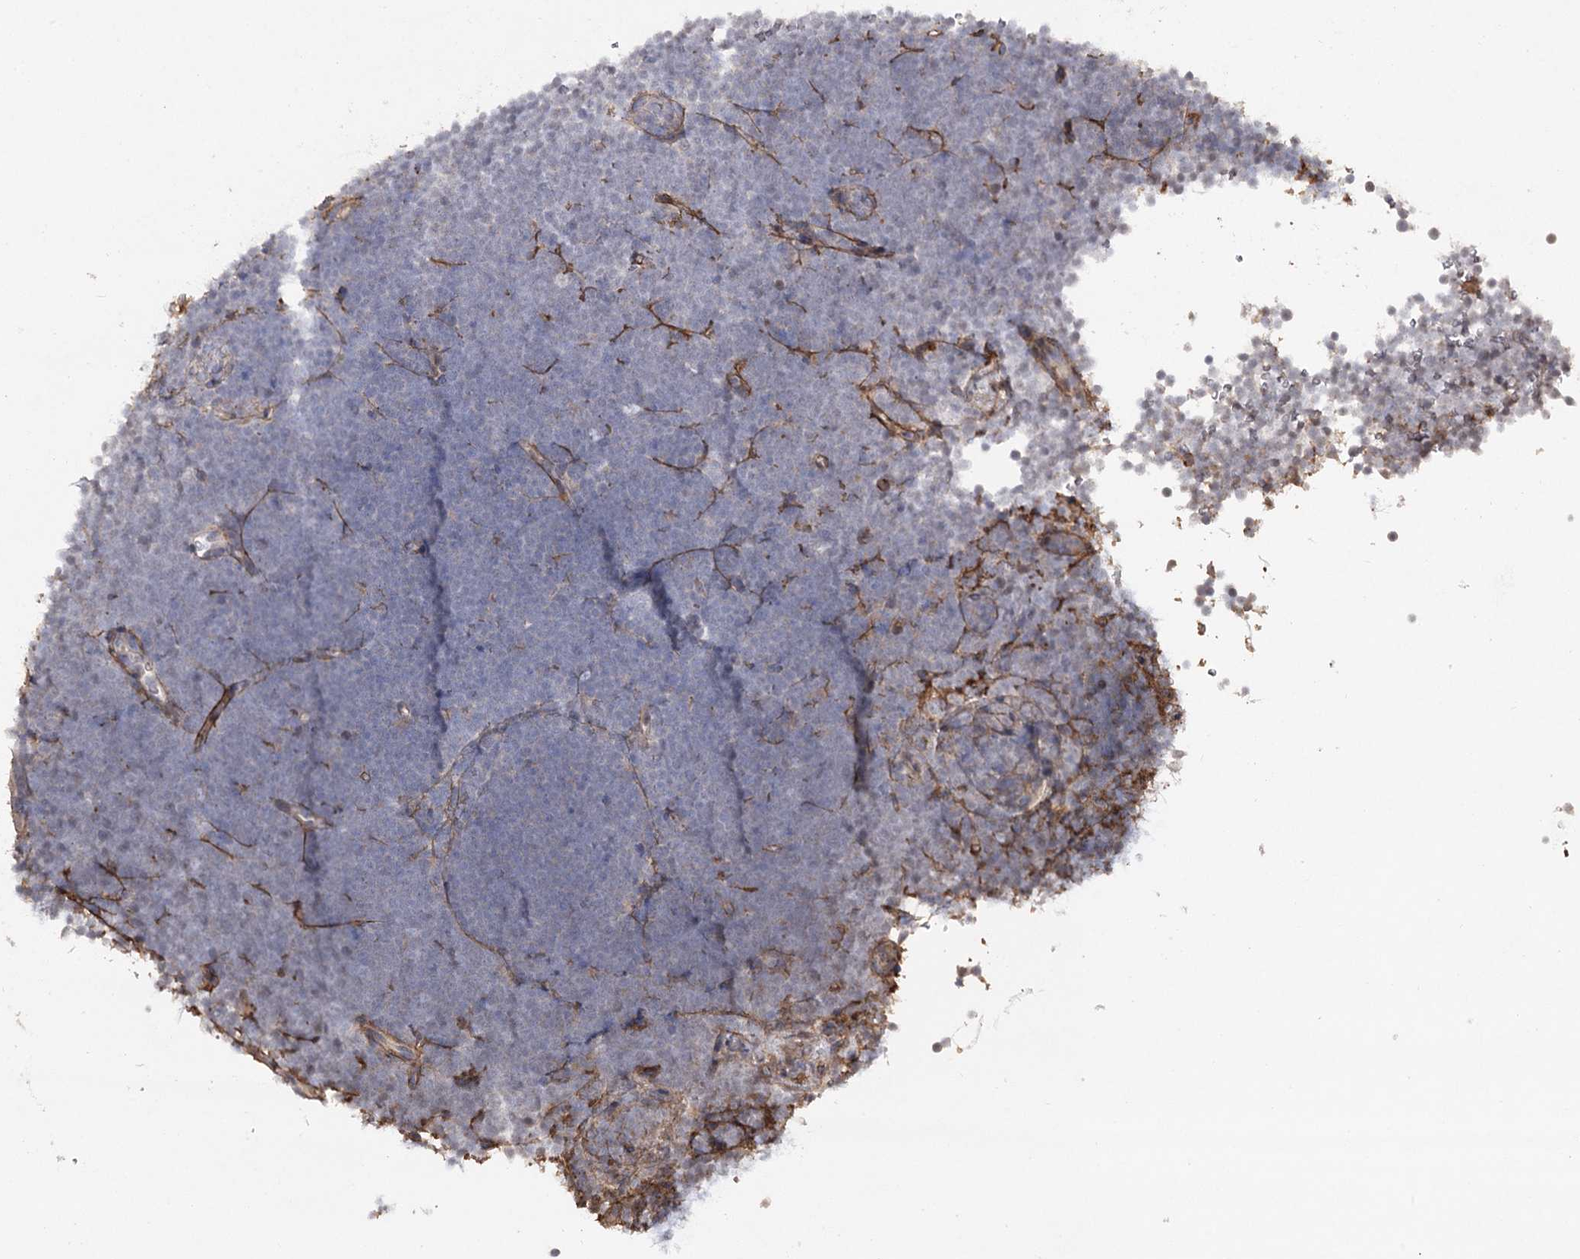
{"staining": {"intensity": "negative", "quantity": "none", "location": "none"}, "tissue": "lymphoma", "cell_type": "Tumor cells", "image_type": "cancer", "snomed": [{"axis": "morphology", "description": "Malignant lymphoma, non-Hodgkin's type, High grade"}, {"axis": "topography", "description": "Lymph node"}], "caption": "Immunohistochemistry (IHC) image of high-grade malignant lymphoma, non-Hodgkin's type stained for a protein (brown), which demonstrates no staining in tumor cells. (DAB (3,3'-diaminobenzidine) IHC with hematoxylin counter stain).", "gene": "OBSL1", "patient": {"sex": "male", "age": 13}}